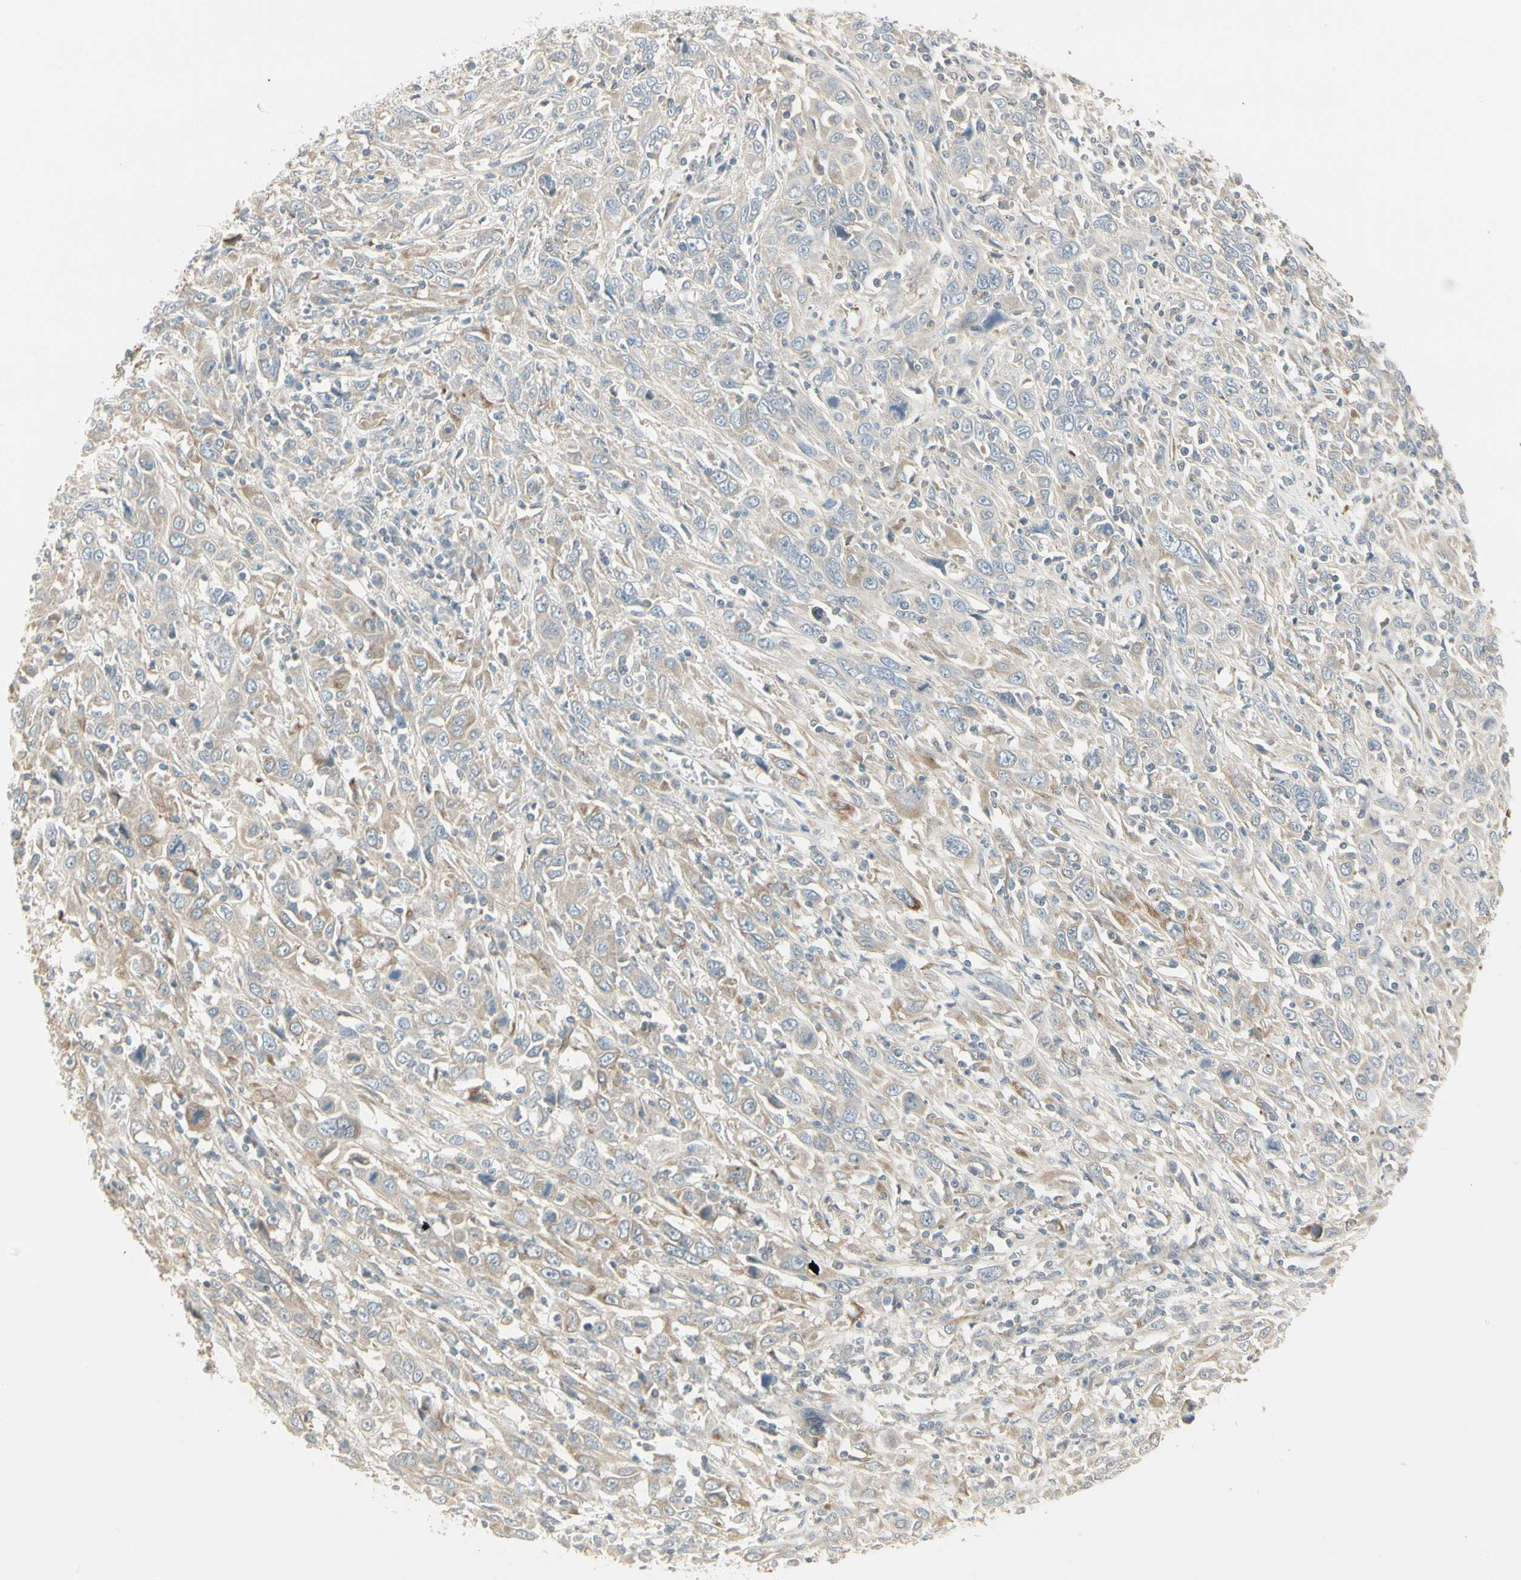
{"staining": {"intensity": "weak", "quantity": ">75%", "location": "cytoplasmic/membranous"}, "tissue": "cervical cancer", "cell_type": "Tumor cells", "image_type": "cancer", "snomed": [{"axis": "morphology", "description": "Squamous cell carcinoma, NOS"}, {"axis": "topography", "description": "Cervix"}], "caption": "Cervical cancer stained with a brown dye demonstrates weak cytoplasmic/membranous positive positivity in approximately >75% of tumor cells.", "gene": "ZFP36", "patient": {"sex": "female", "age": 46}}